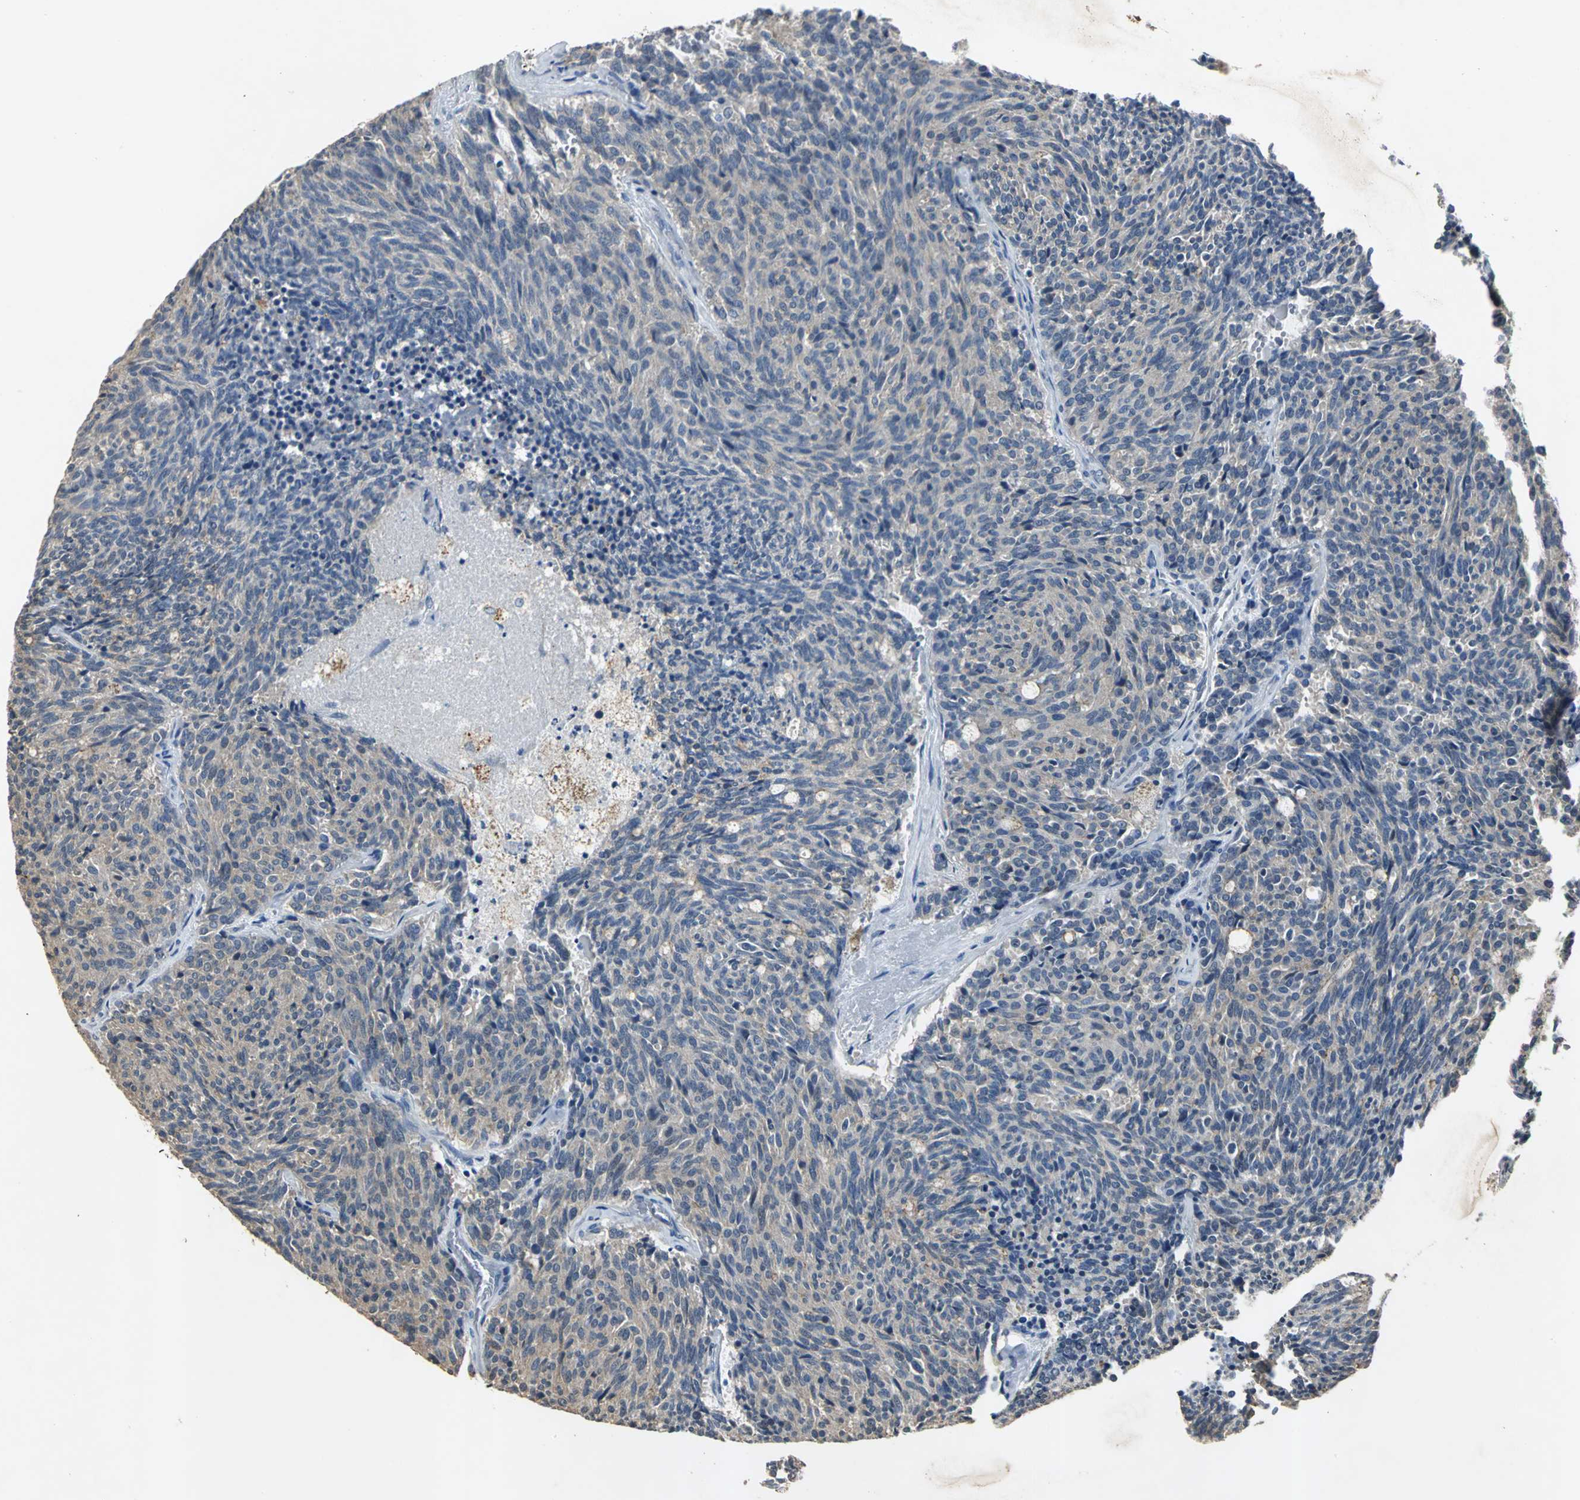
{"staining": {"intensity": "weak", "quantity": ">75%", "location": "cytoplasmic/membranous"}, "tissue": "carcinoid", "cell_type": "Tumor cells", "image_type": "cancer", "snomed": [{"axis": "morphology", "description": "Carcinoid, malignant, NOS"}, {"axis": "topography", "description": "Pancreas"}], "caption": "Immunohistochemistry histopathology image of carcinoid (malignant) stained for a protein (brown), which displays low levels of weak cytoplasmic/membranous positivity in approximately >75% of tumor cells.", "gene": "OCLN", "patient": {"sex": "female", "age": 54}}